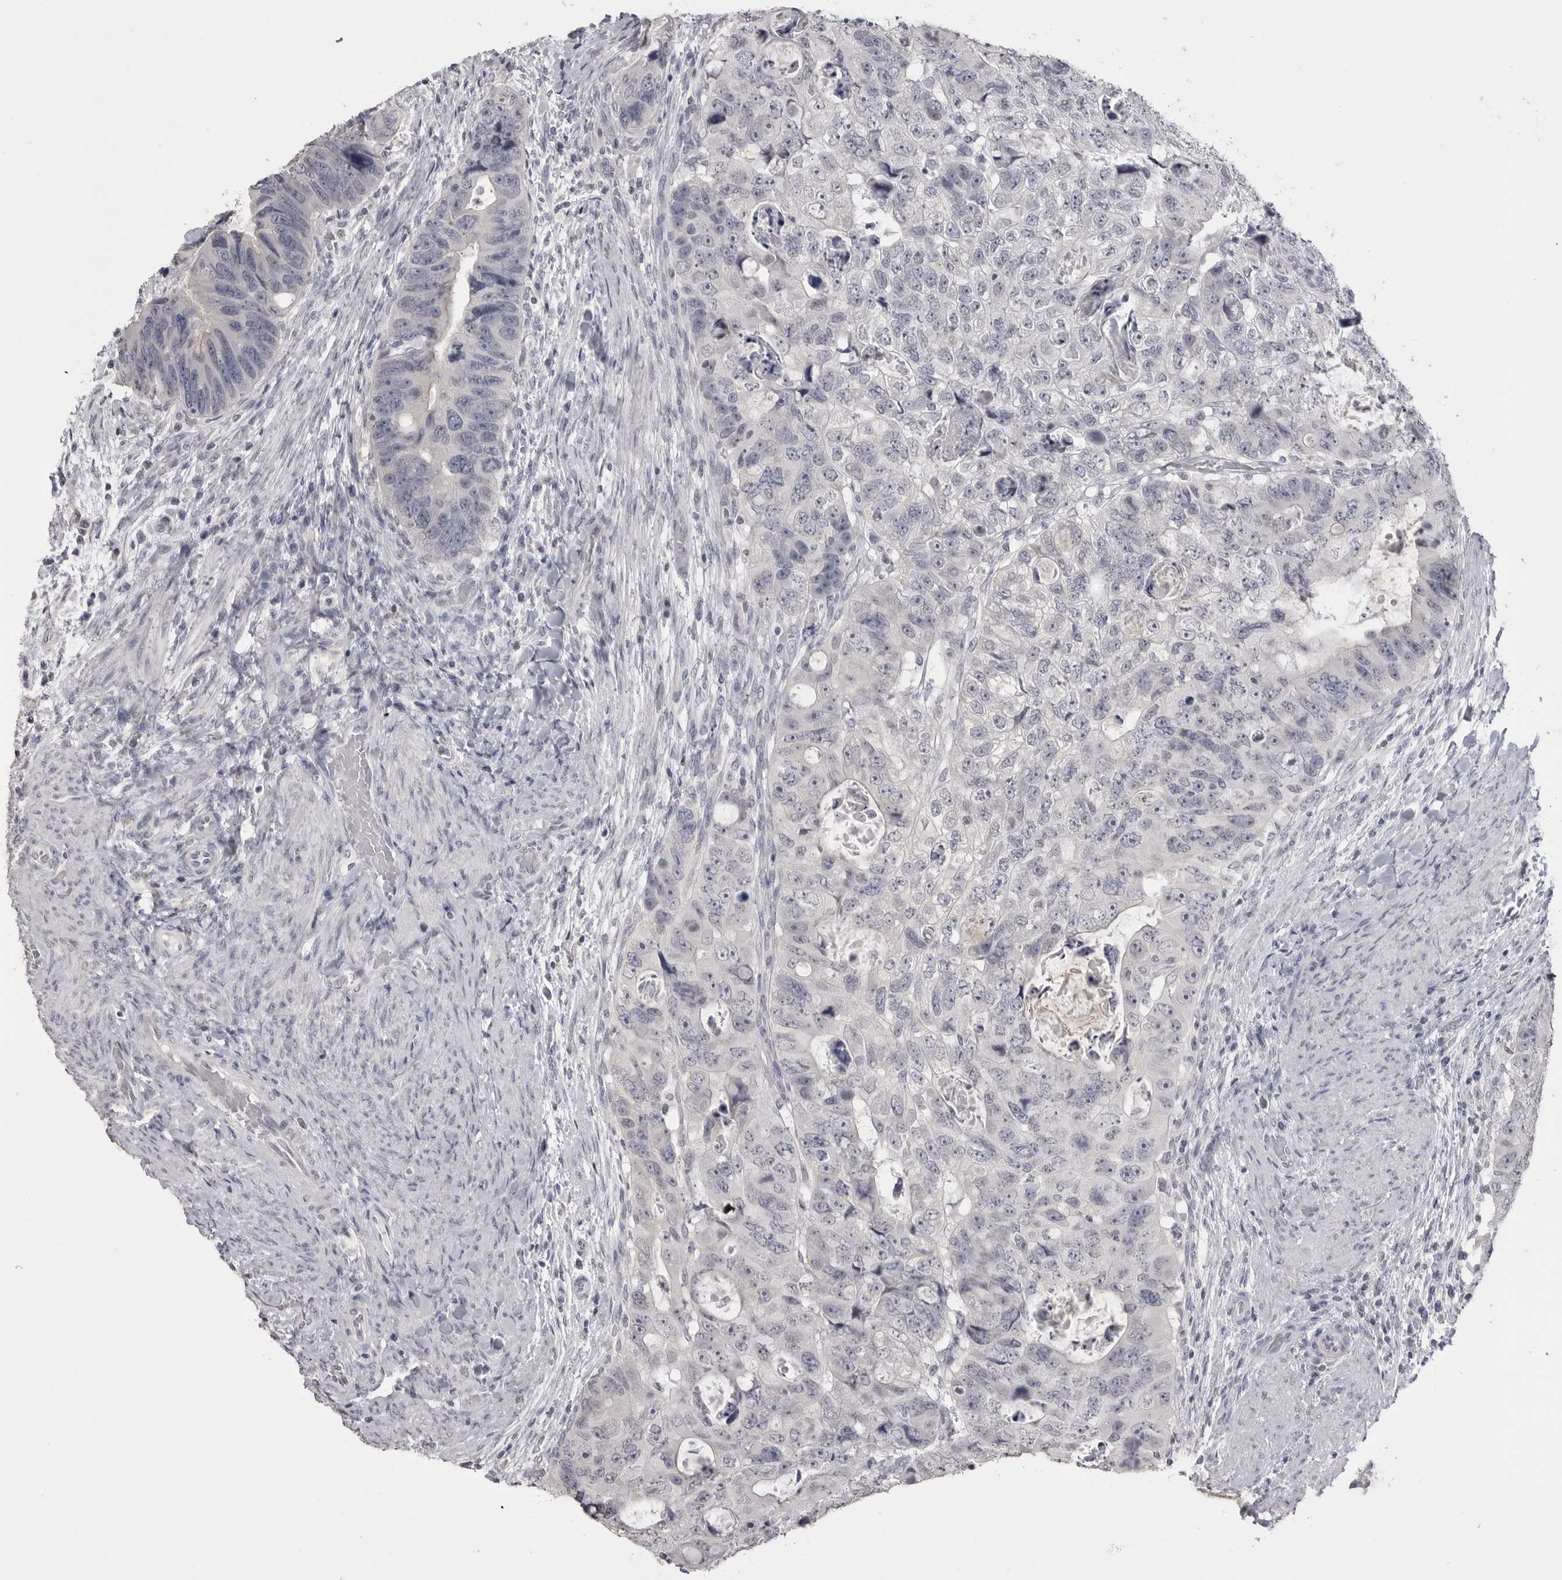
{"staining": {"intensity": "negative", "quantity": "none", "location": "none"}, "tissue": "colorectal cancer", "cell_type": "Tumor cells", "image_type": "cancer", "snomed": [{"axis": "morphology", "description": "Adenocarcinoma, NOS"}, {"axis": "topography", "description": "Rectum"}], "caption": "Immunohistochemical staining of colorectal cancer (adenocarcinoma) displays no significant positivity in tumor cells. Nuclei are stained in blue.", "gene": "GPN2", "patient": {"sex": "male", "age": 59}}